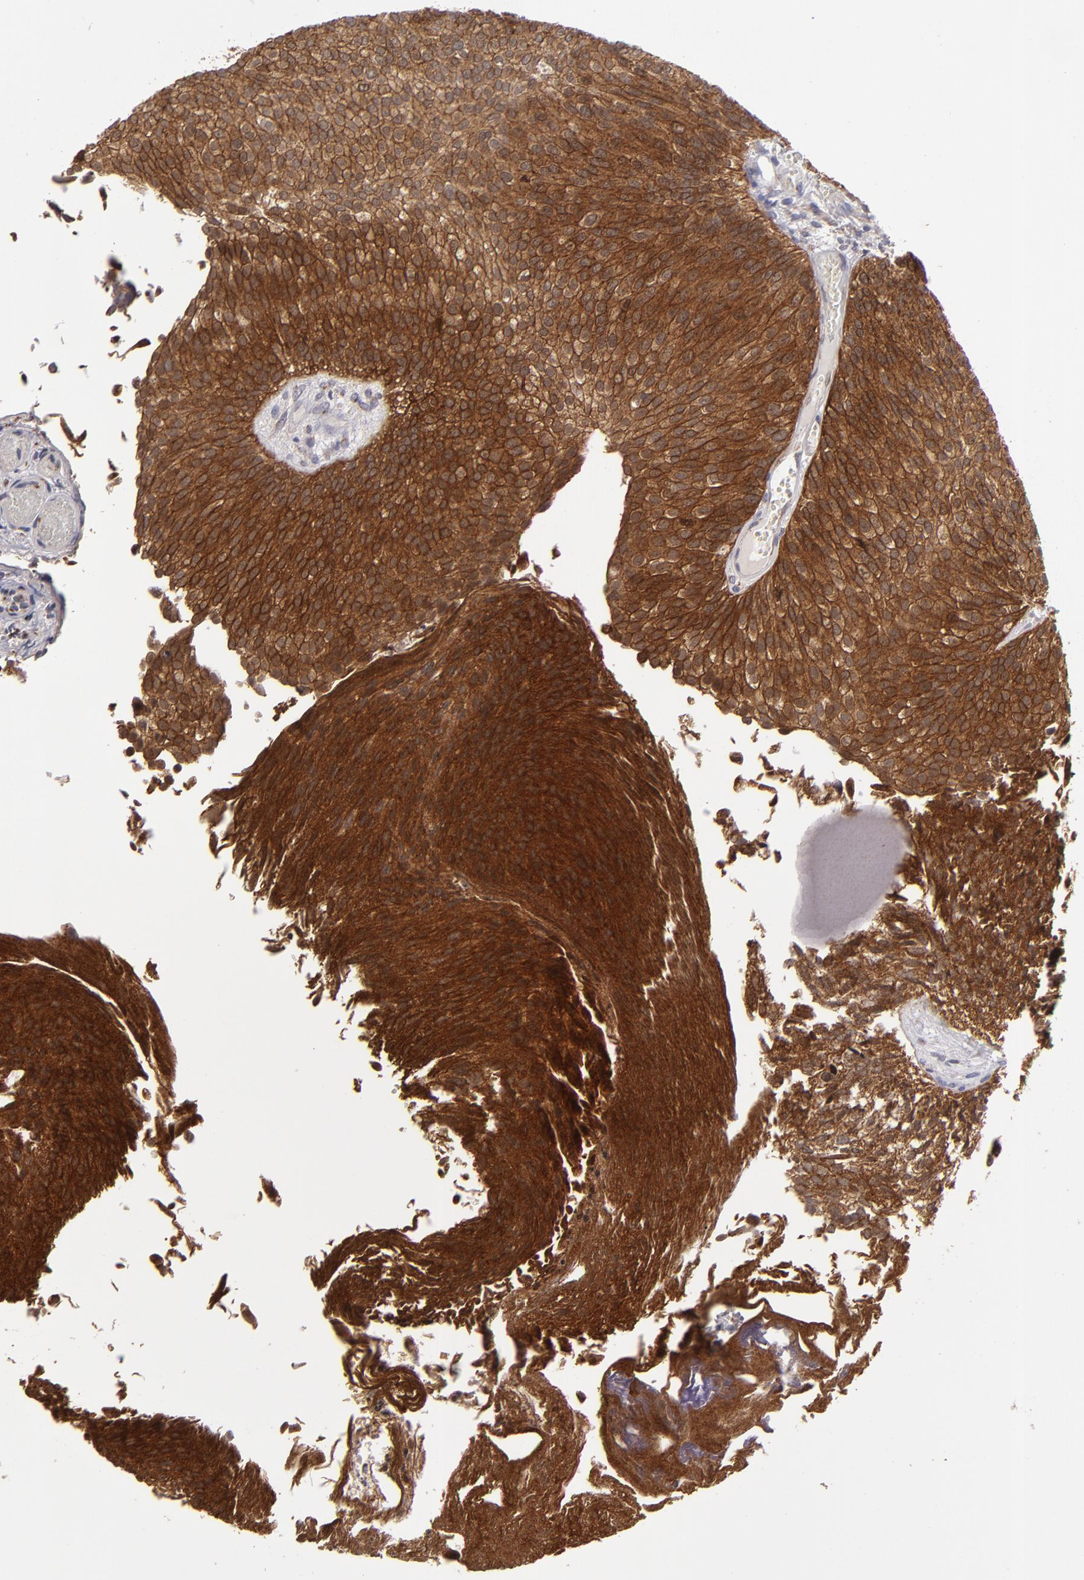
{"staining": {"intensity": "strong", "quantity": ">75%", "location": "cytoplasmic/membranous"}, "tissue": "urothelial cancer", "cell_type": "Tumor cells", "image_type": "cancer", "snomed": [{"axis": "morphology", "description": "Urothelial carcinoma, Low grade"}, {"axis": "topography", "description": "Urinary bladder"}], "caption": "Tumor cells reveal strong cytoplasmic/membranous staining in about >75% of cells in urothelial cancer.", "gene": "SH2D4A", "patient": {"sex": "male", "age": 84}}